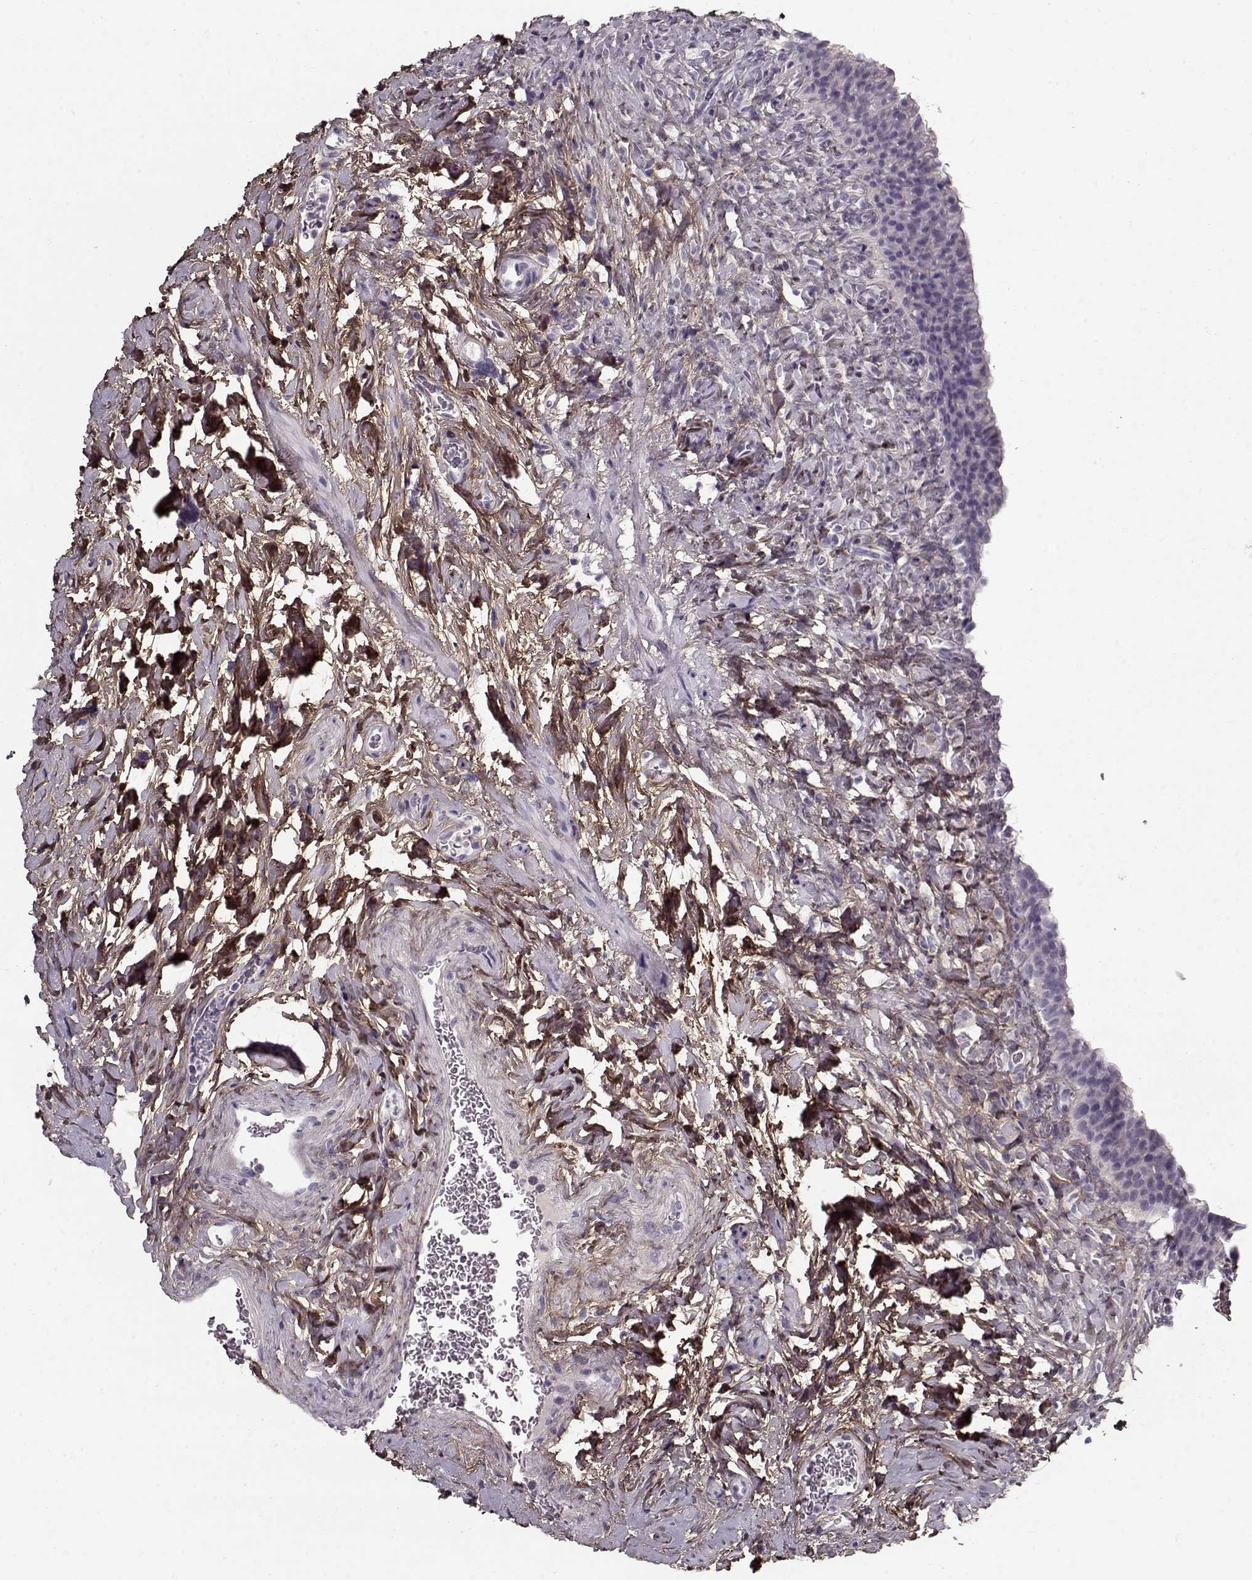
{"staining": {"intensity": "negative", "quantity": "none", "location": "none"}, "tissue": "urinary bladder", "cell_type": "Urothelial cells", "image_type": "normal", "snomed": [{"axis": "morphology", "description": "Normal tissue, NOS"}, {"axis": "topography", "description": "Urinary bladder"}], "caption": "IHC of unremarkable human urinary bladder demonstrates no expression in urothelial cells.", "gene": "LUM", "patient": {"sex": "male", "age": 76}}